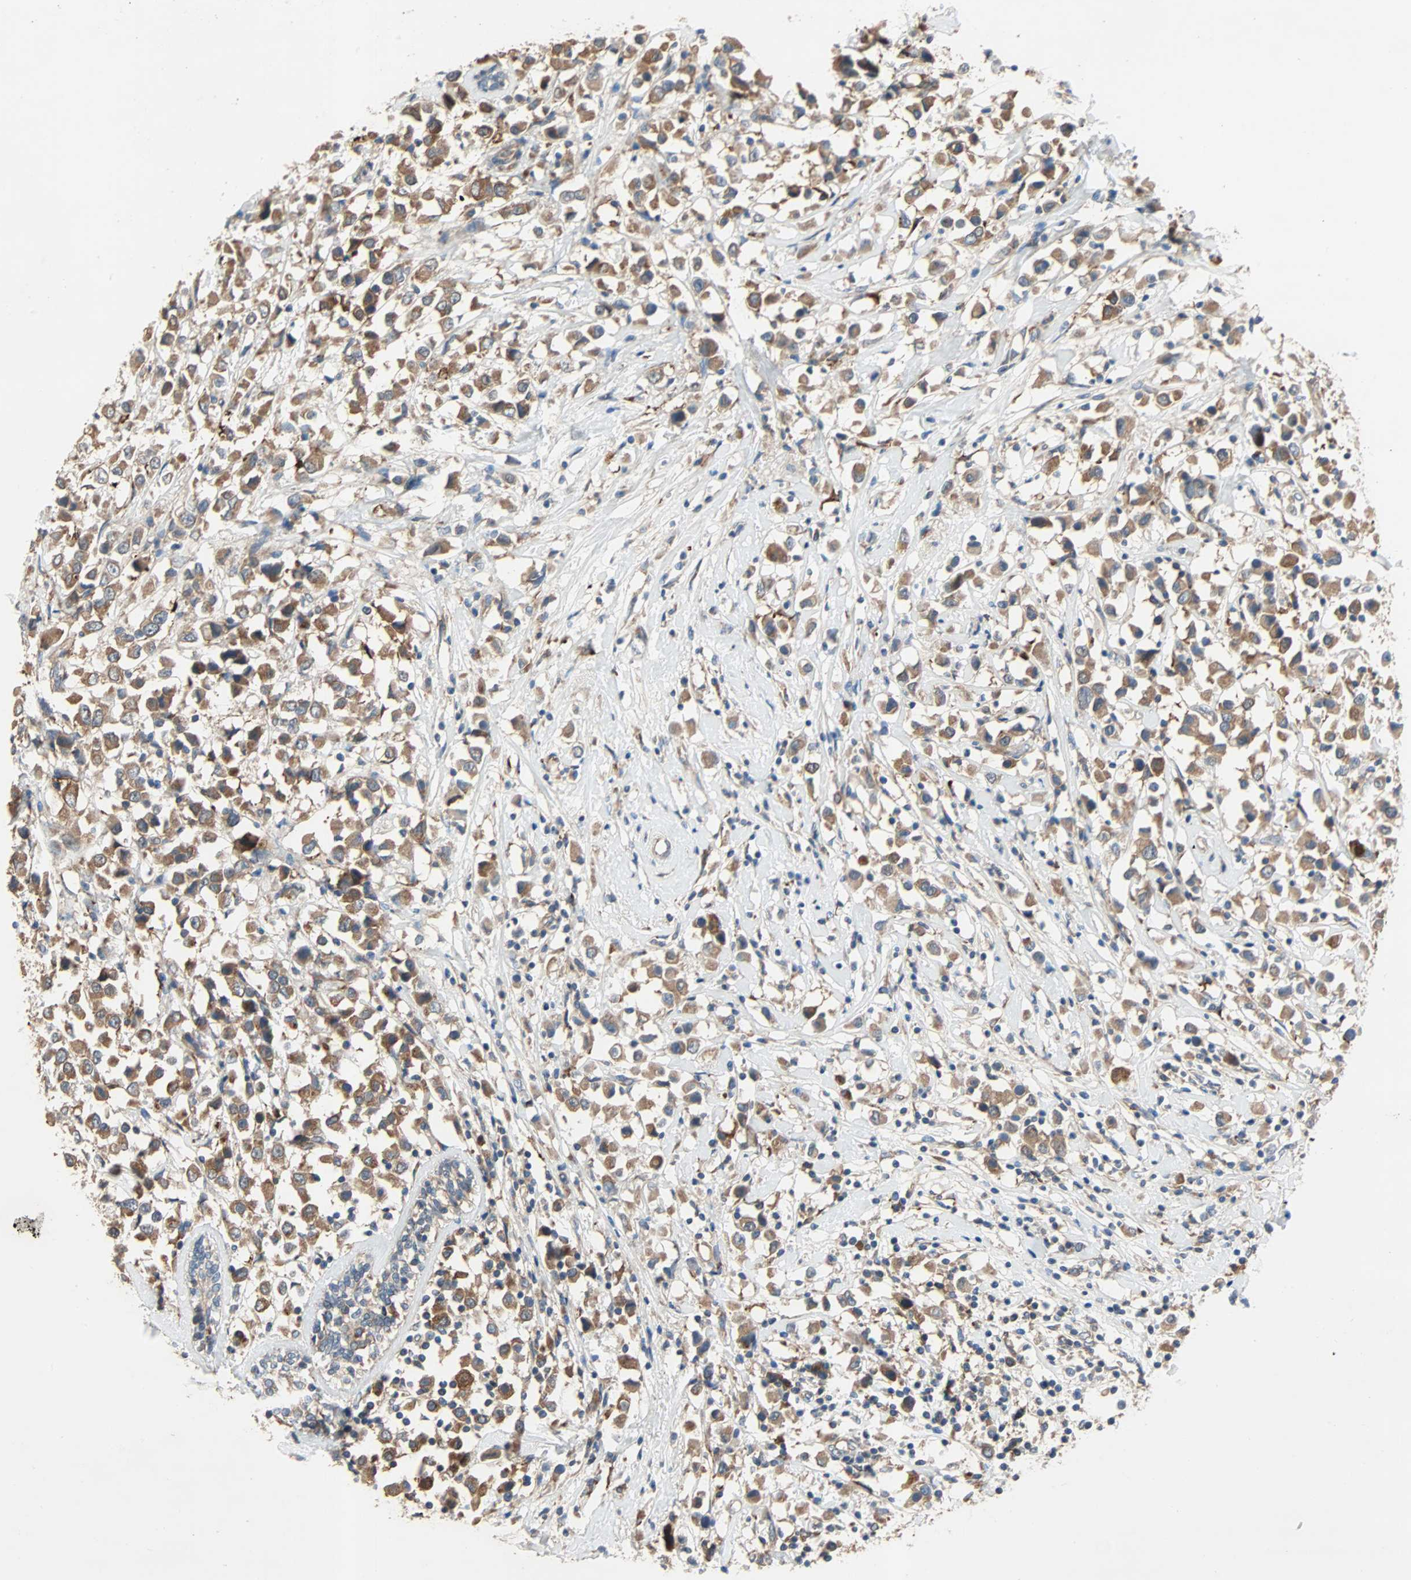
{"staining": {"intensity": "moderate", "quantity": ">75%", "location": "cytoplasmic/membranous"}, "tissue": "breast cancer", "cell_type": "Tumor cells", "image_type": "cancer", "snomed": [{"axis": "morphology", "description": "Duct carcinoma"}, {"axis": "topography", "description": "Breast"}], "caption": "Immunohistochemical staining of breast cancer (invasive ductal carcinoma) displays medium levels of moderate cytoplasmic/membranous protein positivity in approximately >75% of tumor cells.", "gene": "XYLT1", "patient": {"sex": "female", "age": 61}}